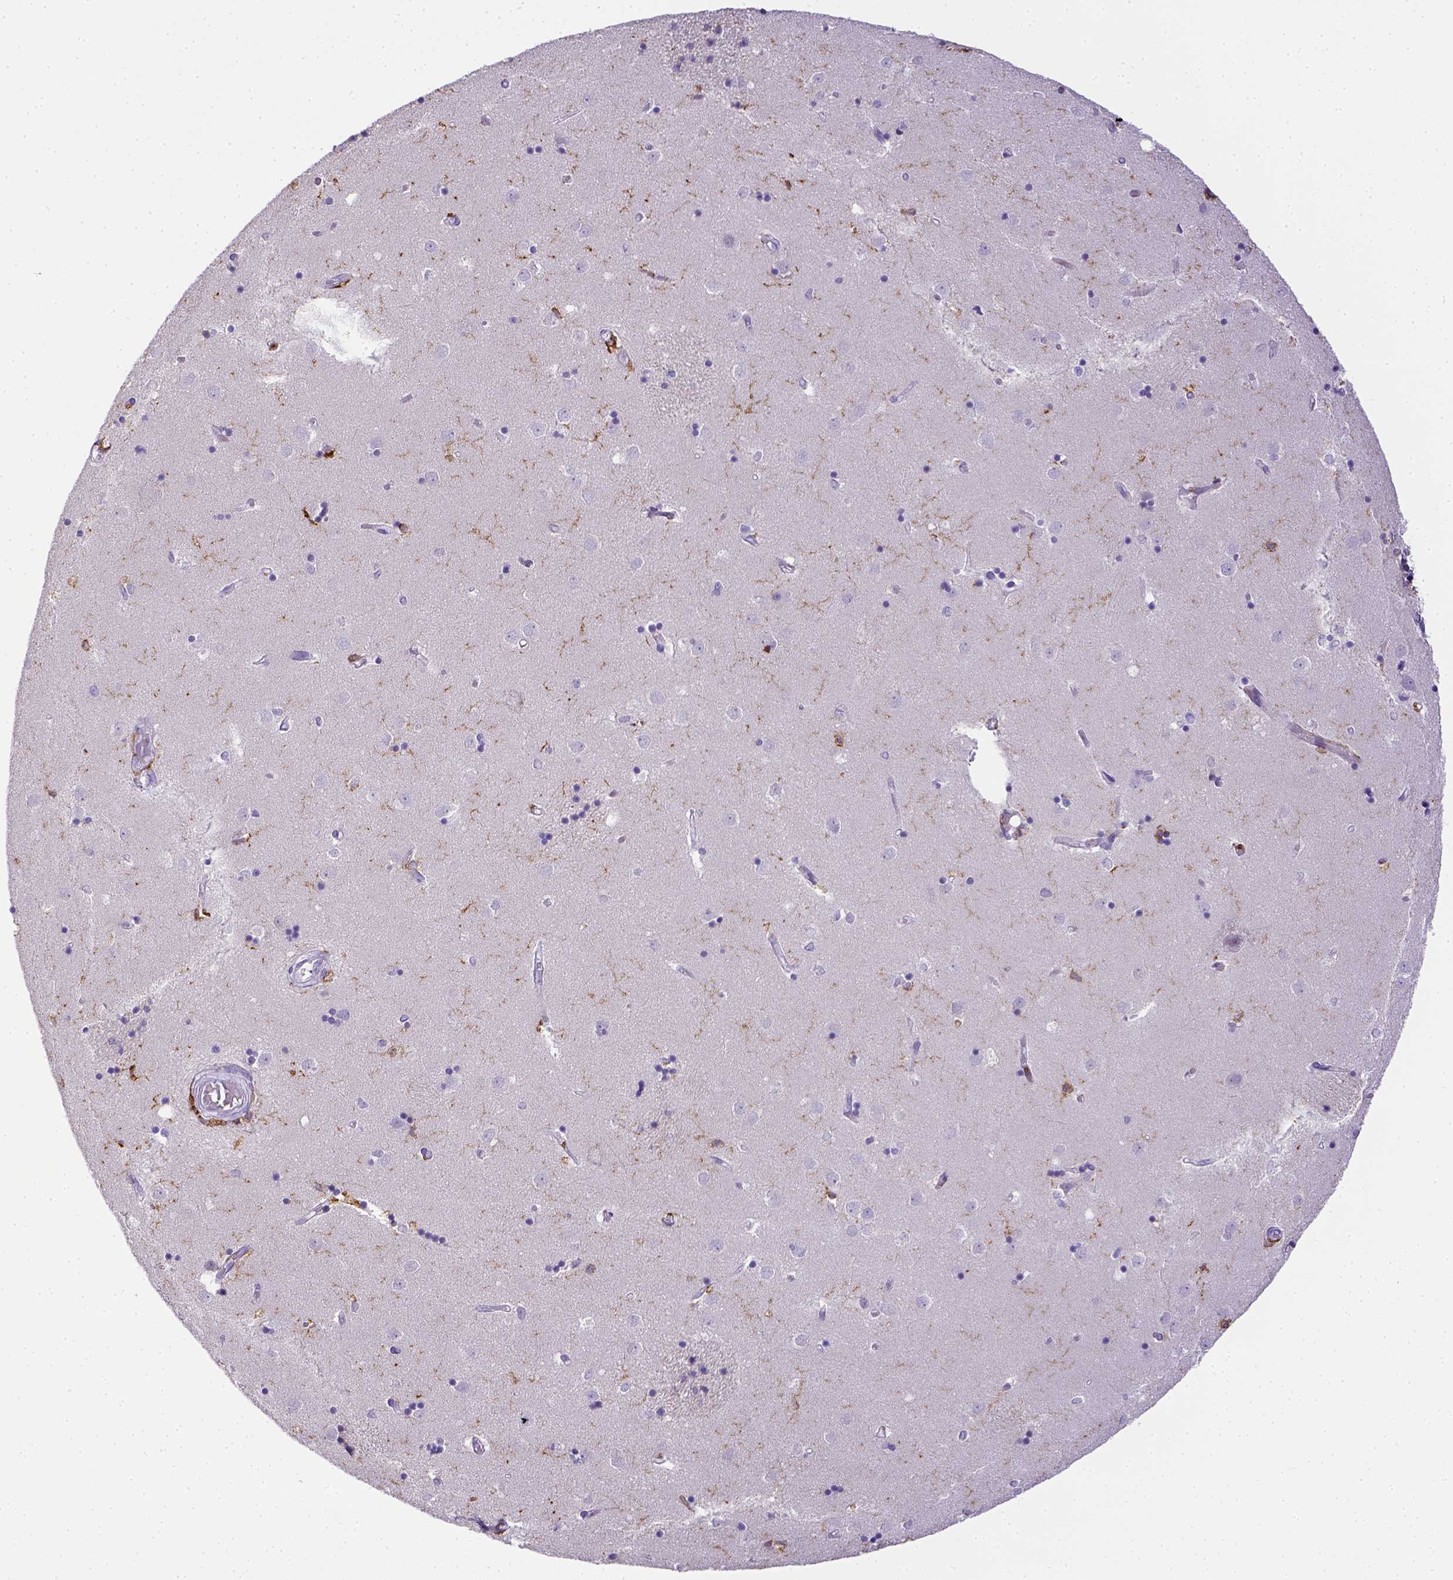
{"staining": {"intensity": "moderate", "quantity": "25%-75%", "location": "cytoplasmic/membranous"}, "tissue": "caudate", "cell_type": "Glial cells", "image_type": "normal", "snomed": [{"axis": "morphology", "description": "Normal tissue, NOS"}, {"axis": "topography", "description": "Lateral ventricle wall"}], "caption": "High-magnification brightfield microscopy of normal caudate stained with DAB (3,3'-diaminobenzidine) (brown) and counterstained with hematoxylin (blue). glial cells exhibit moderate cytoplasmic/membranous expression is appreciated in about25%-75% of cells.", "gene": "ITGAM", "patient": {"sex": "male", "age": 54}}